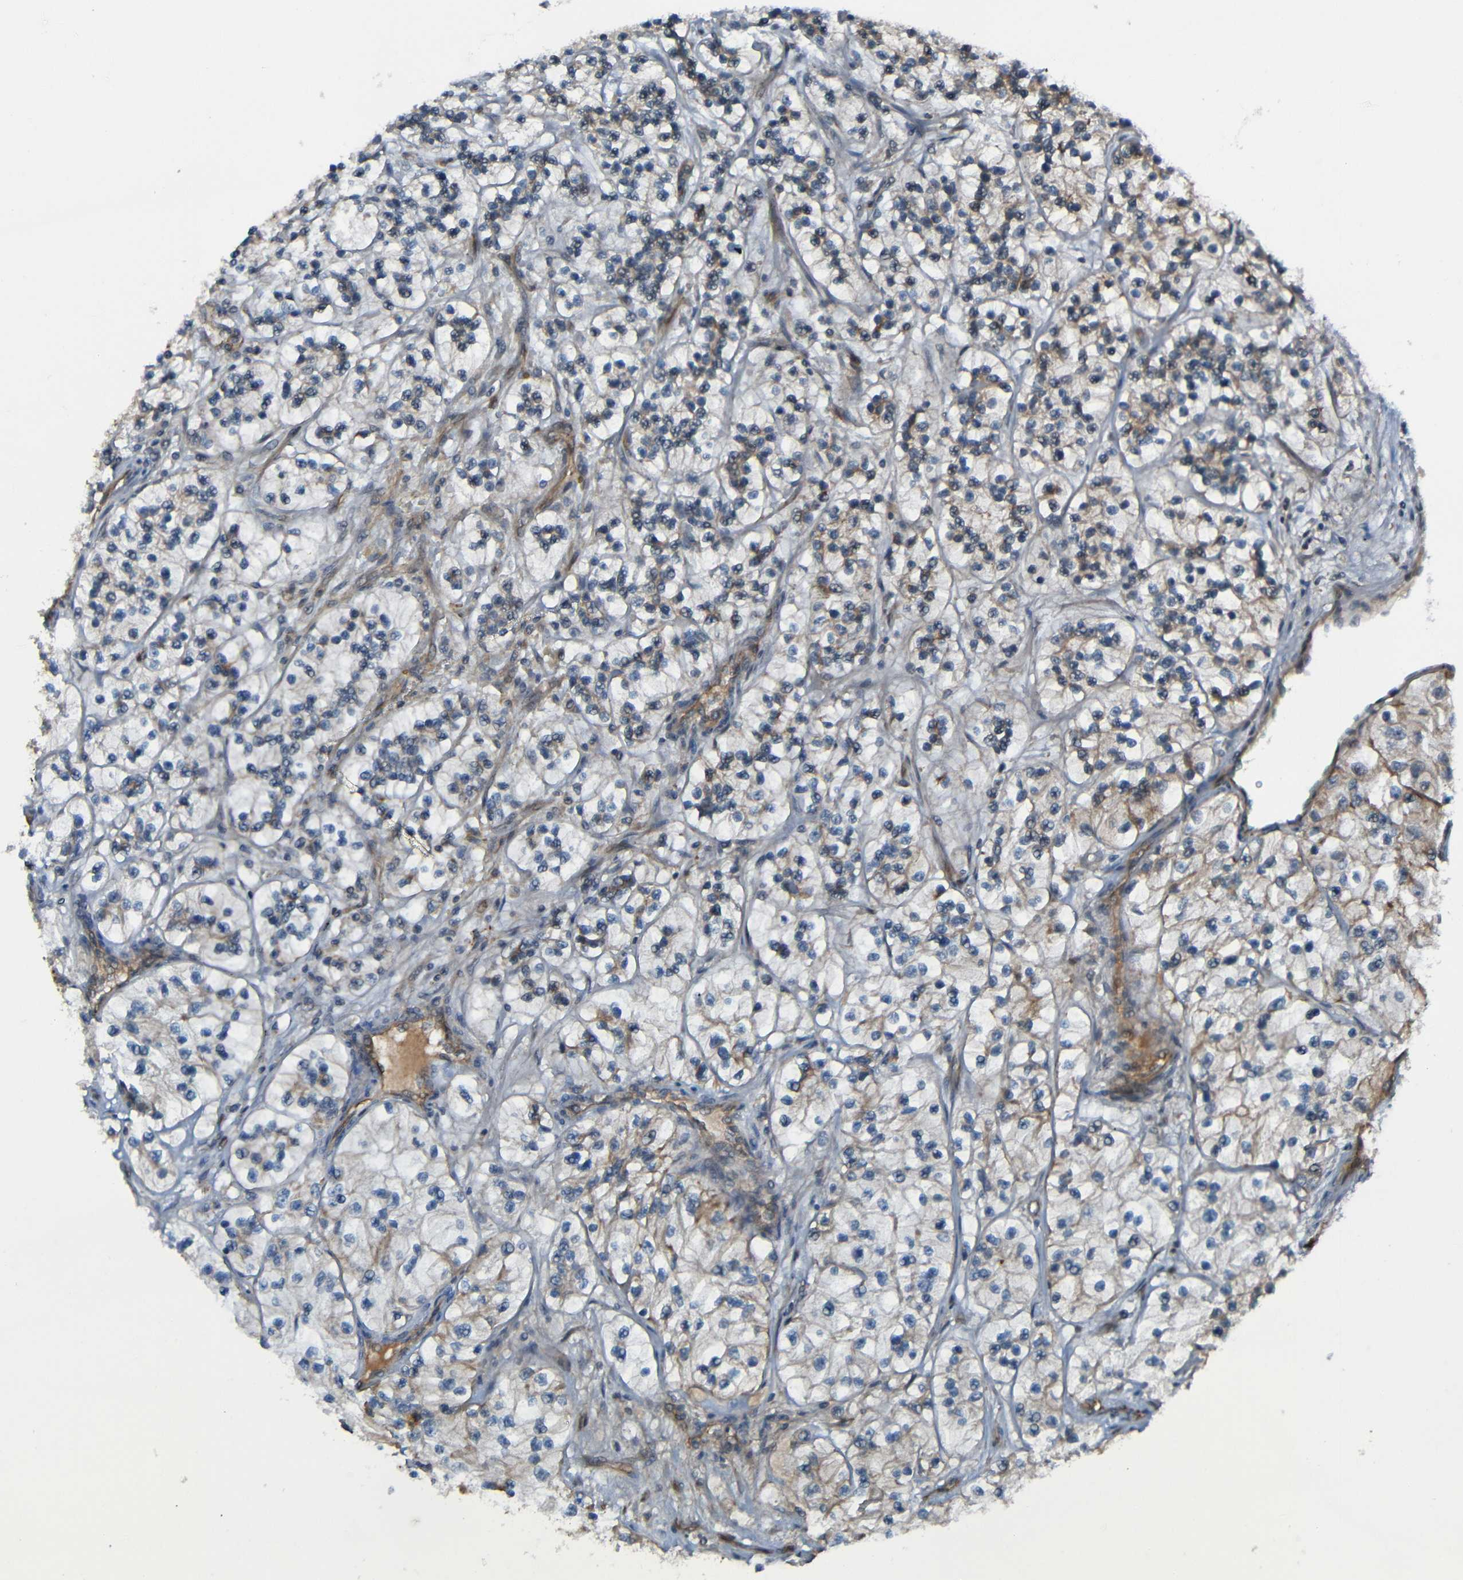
{"staining": {"intensity": "weak", "quantity": "<25%", "location": "cytoplasmic/membranous"}, "tissue": "renal cancer", "cell_type": "Tumor cells", "image_type": "cancer", "snomed": [{"axis": "morphology", "description": "Adenocarcinoma, NOS"}, {"axis": "topography", "description": "Kidney"}], "caption": "Tumor cells are negative for brown protein staining in renal cancer.", "gene": "LGR5", "patient": {"sex": "female", "age": 57}}